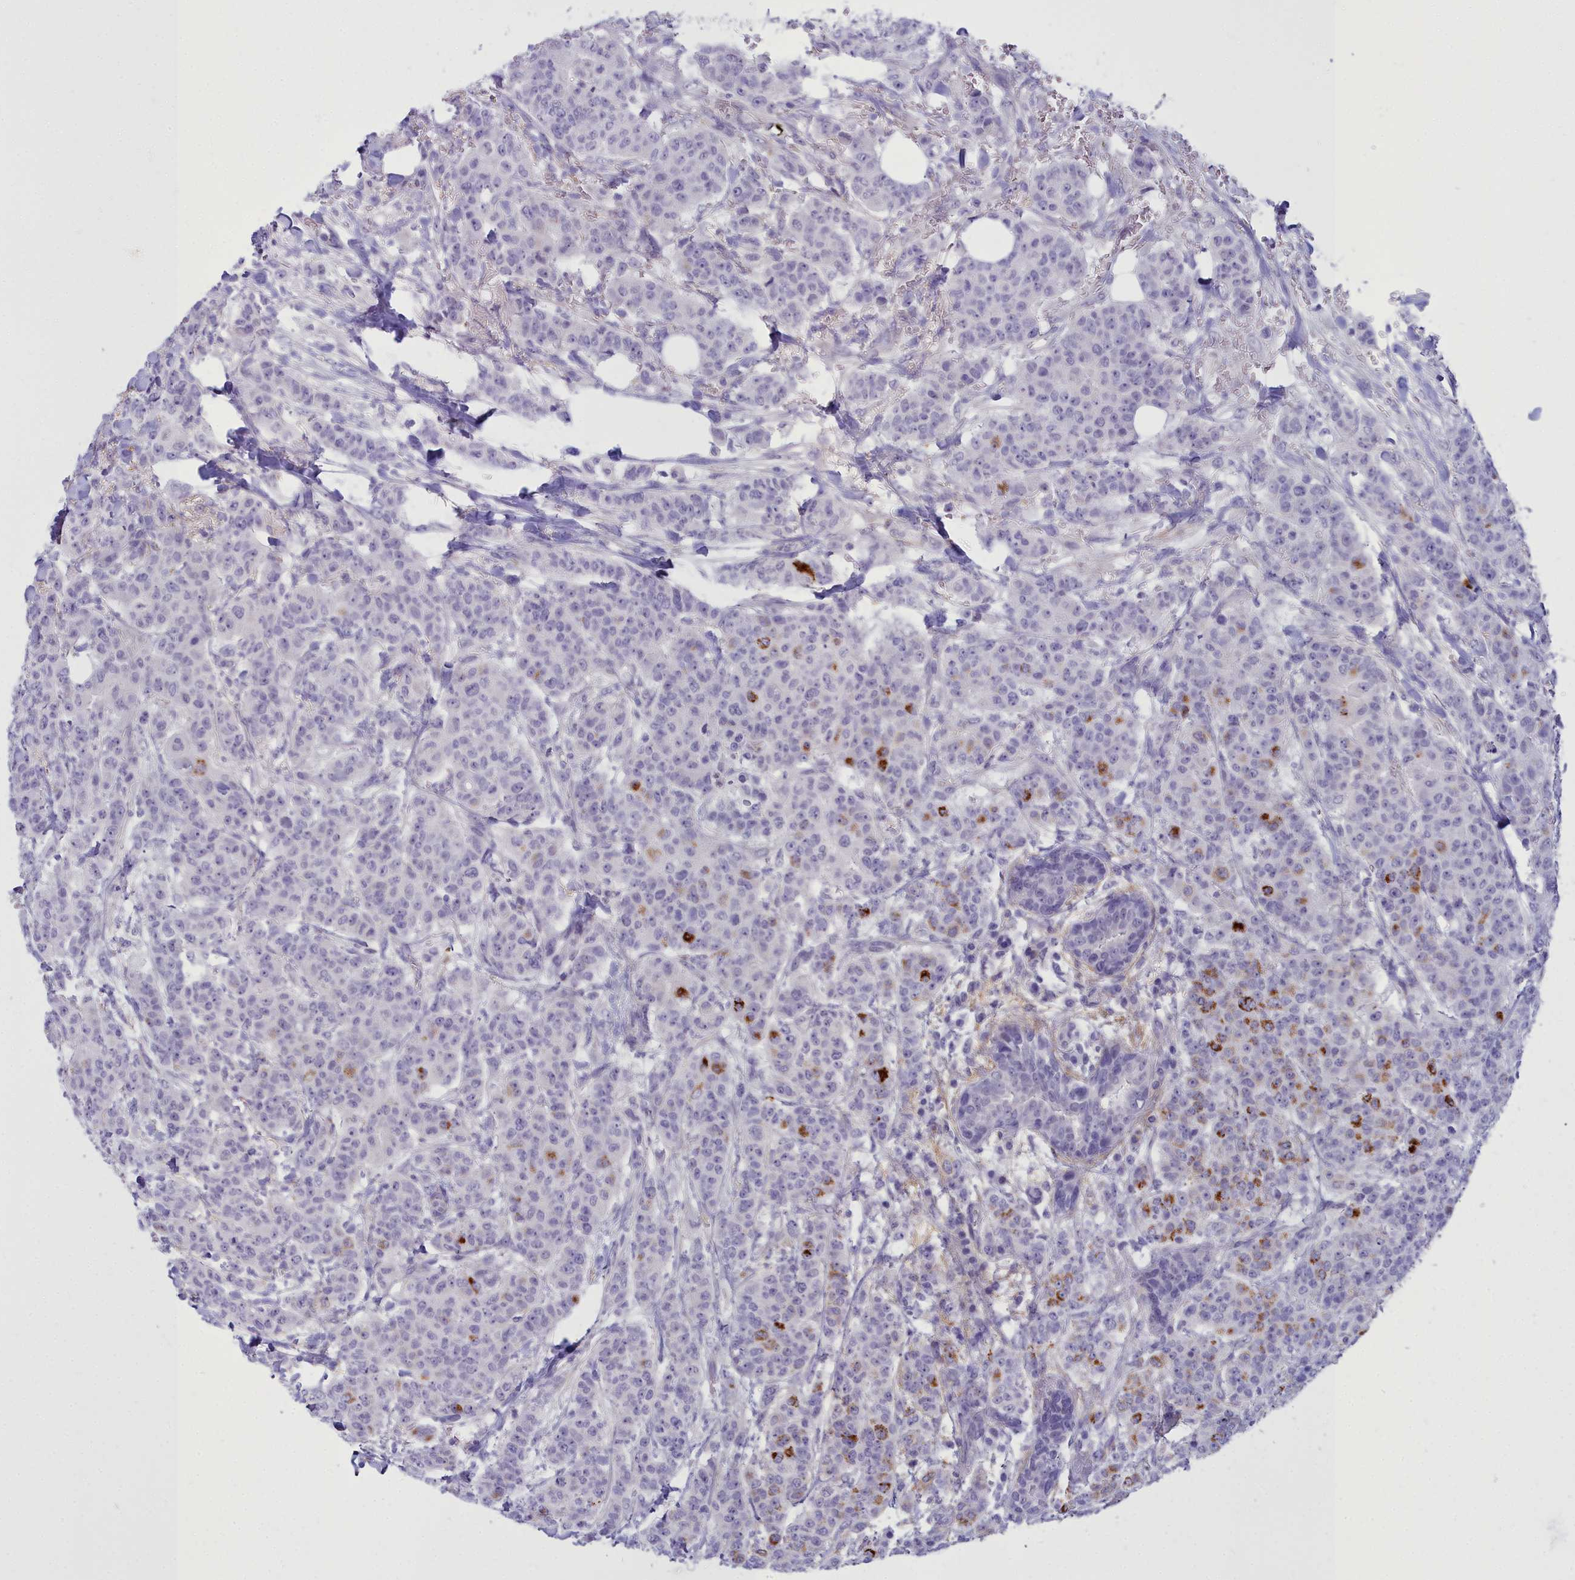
{"staining": {"intensity": "strong", "quantity": "<25%", "location": "cytoplasmic/membranous"}, "tissue": "breast cancer", "cell_type": "Tumor cells", "image_type": "cancer", "snomed": [{"axis": "morphology", "description": "Duct carcinoma"}, {"axis": "topography", "description": "Breast"}], "caption": "Immunohistochemistry photomicrograph of neoplastic tissue: human breast intraductal carcinoma stained using IHC displays medium levels of strong protein expression localized specifically in the cytoplasmic/membranous of tumor cells, appearing as a cytoplasmic/membranous brown color.", "gene": "OSTN", "patient": {"sex": "female", "age": 40}}